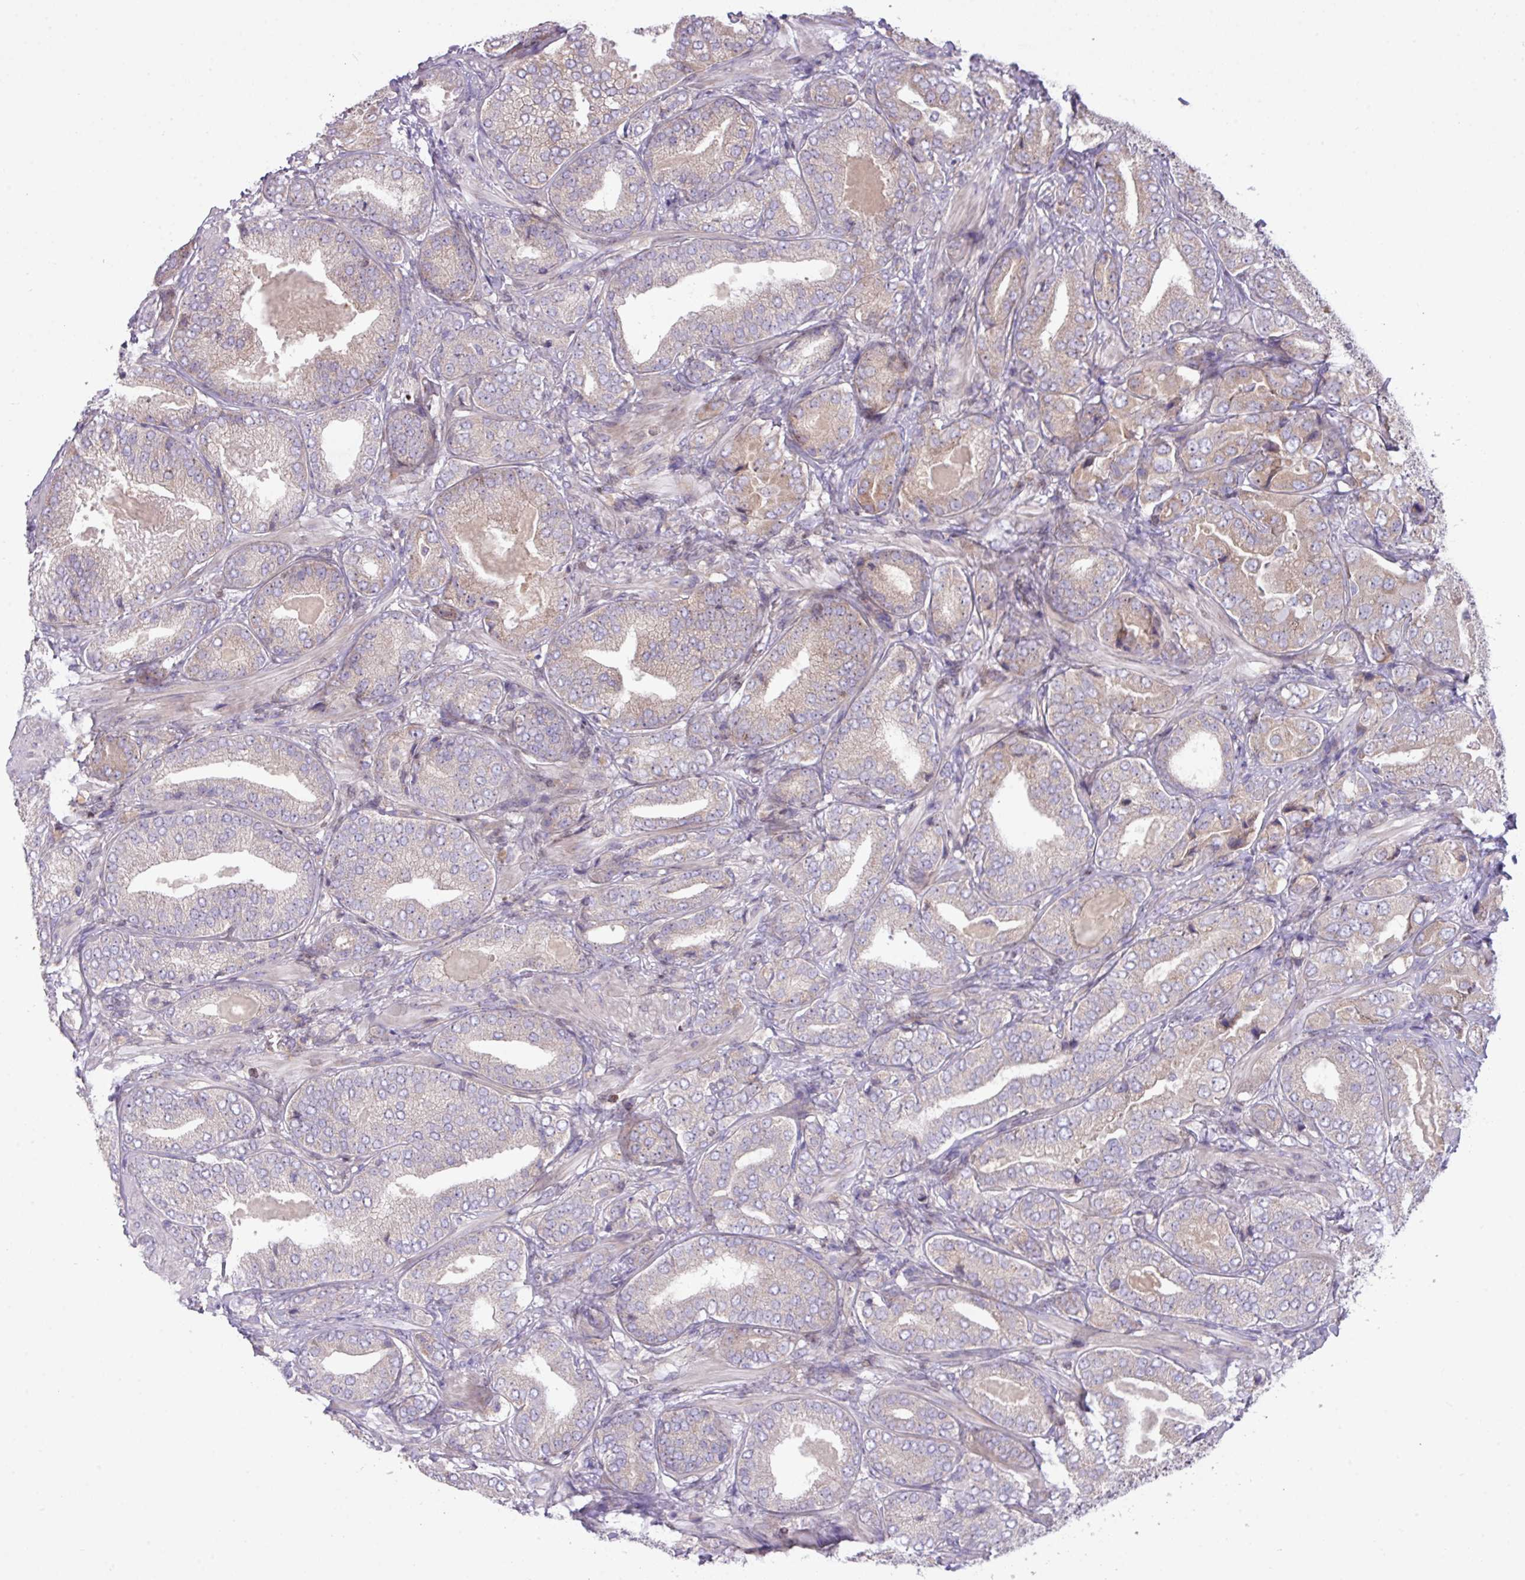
{"staining": {"intensity": "weak", "quantity": "<25%", "location": "cytoplasmic/membranous"}, "tissue": "prostate cancer", "cell_type": "Tumor cells", "image_type": "cancer", "snomed": [{"axis": "morphology", "description": "Adenocarcinoma, High grade"}, {"axis": "topography", "description": "Prostate"}], "caption": "This is an IHC micrograph of human prostate high-grade adenocarcinoma. There is no positivity in tumor cells.", "gene": "ZNF394", "patient": {"sex": "male", "age": 63}}